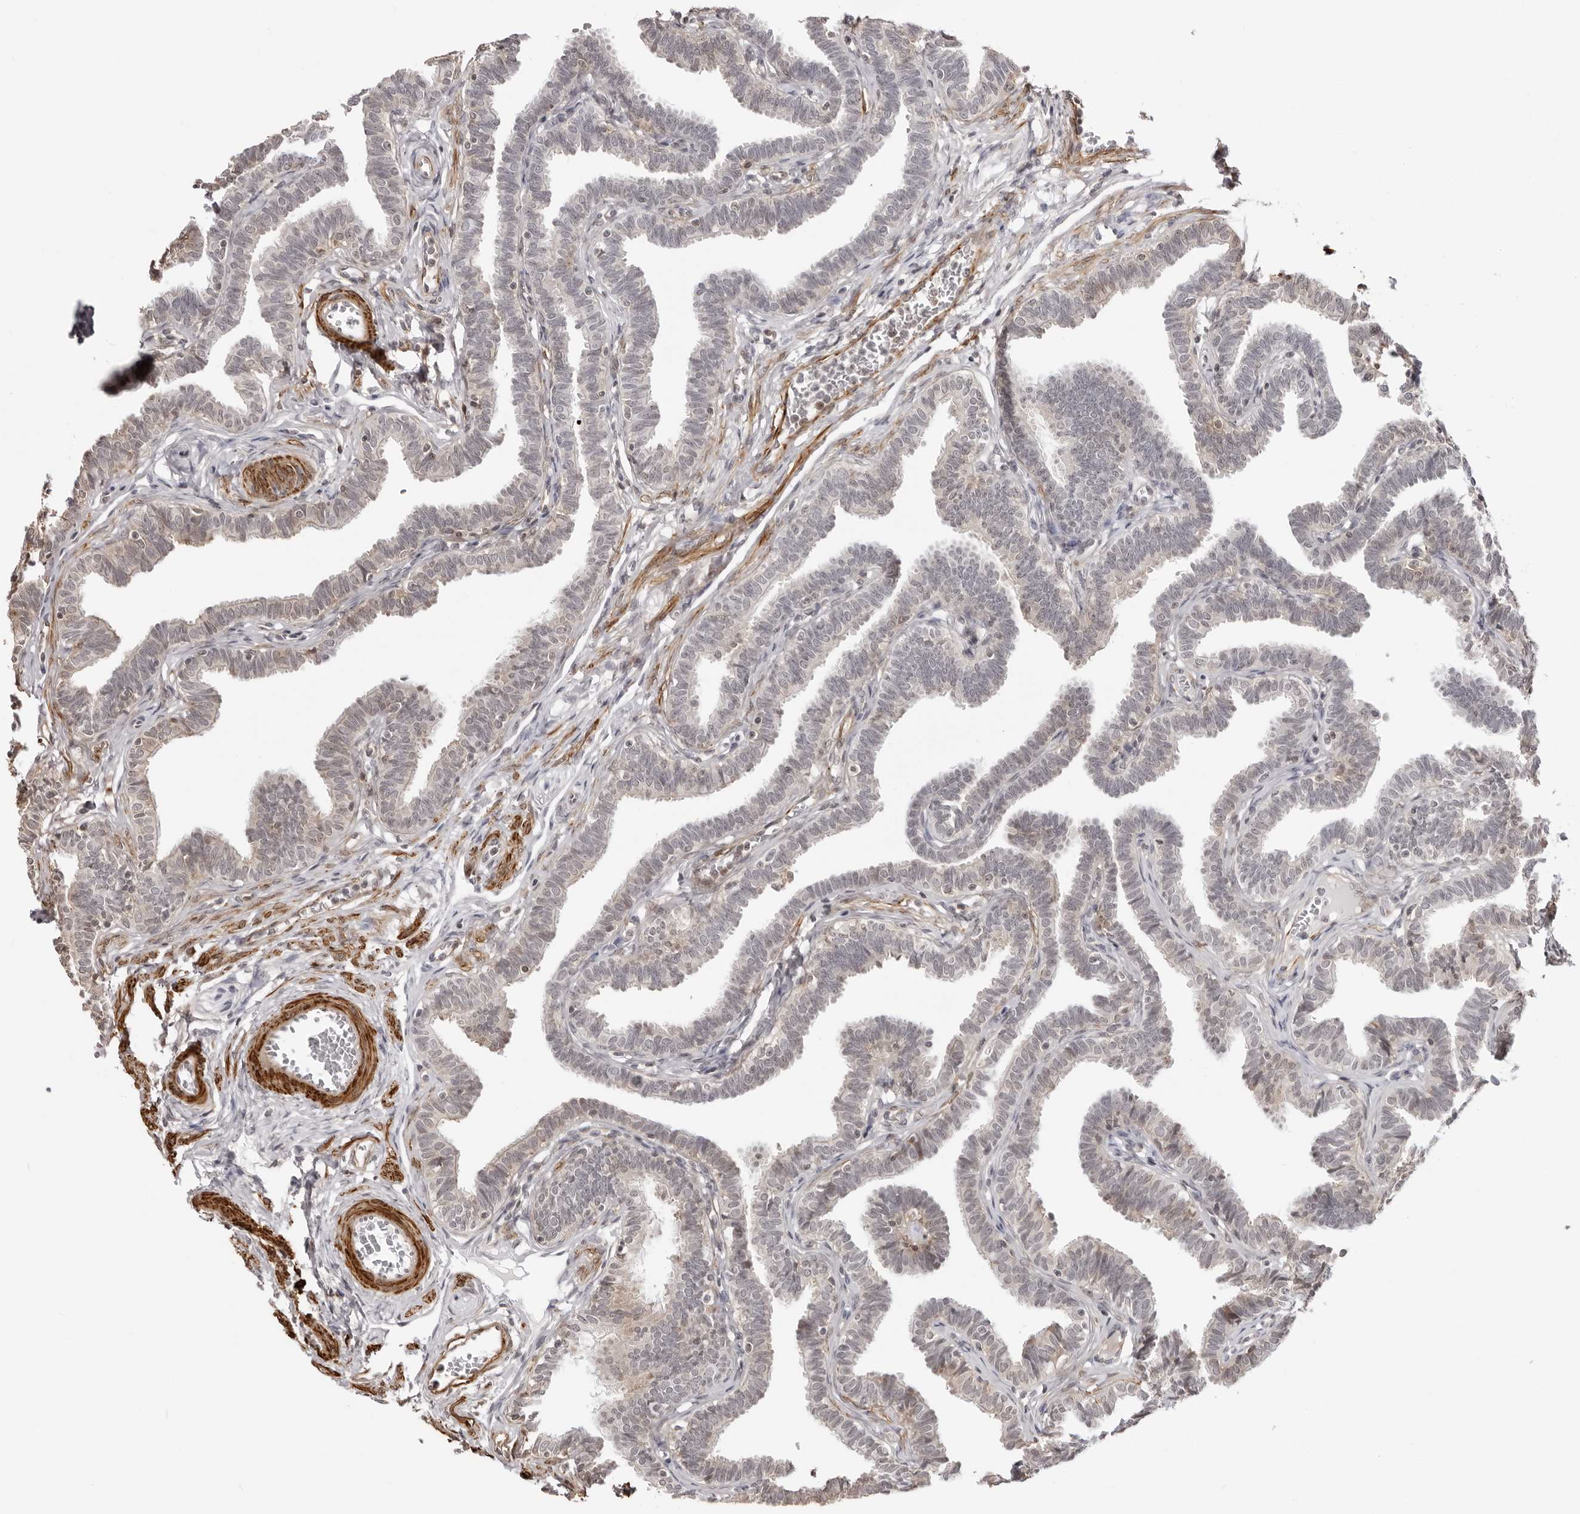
{"staining": {"intensity": "weak", "quantity": "<25%", "location": "cytoplasmic/membranous"}, "tissue": "fallopian tube", "cell_type": "Glandular cells", "image_type": "normal", "snomed": [{"axis": "morphology", "description": "Normal tissue, NOS"}, {"axis": "topography", "description": "Fallopian tube"}, {"axis": "topography", "description": "Ovary"}], "caption": "There is no significant positivity in glandular cells of fallopian tube. (DAB (3,3'-diaminobenzidine) immunohistochemistry (IHC) visualized using brightfield microscopy, high magnification).", "gene": "UNK", "patient": {"sex": "female", "age": 23}}